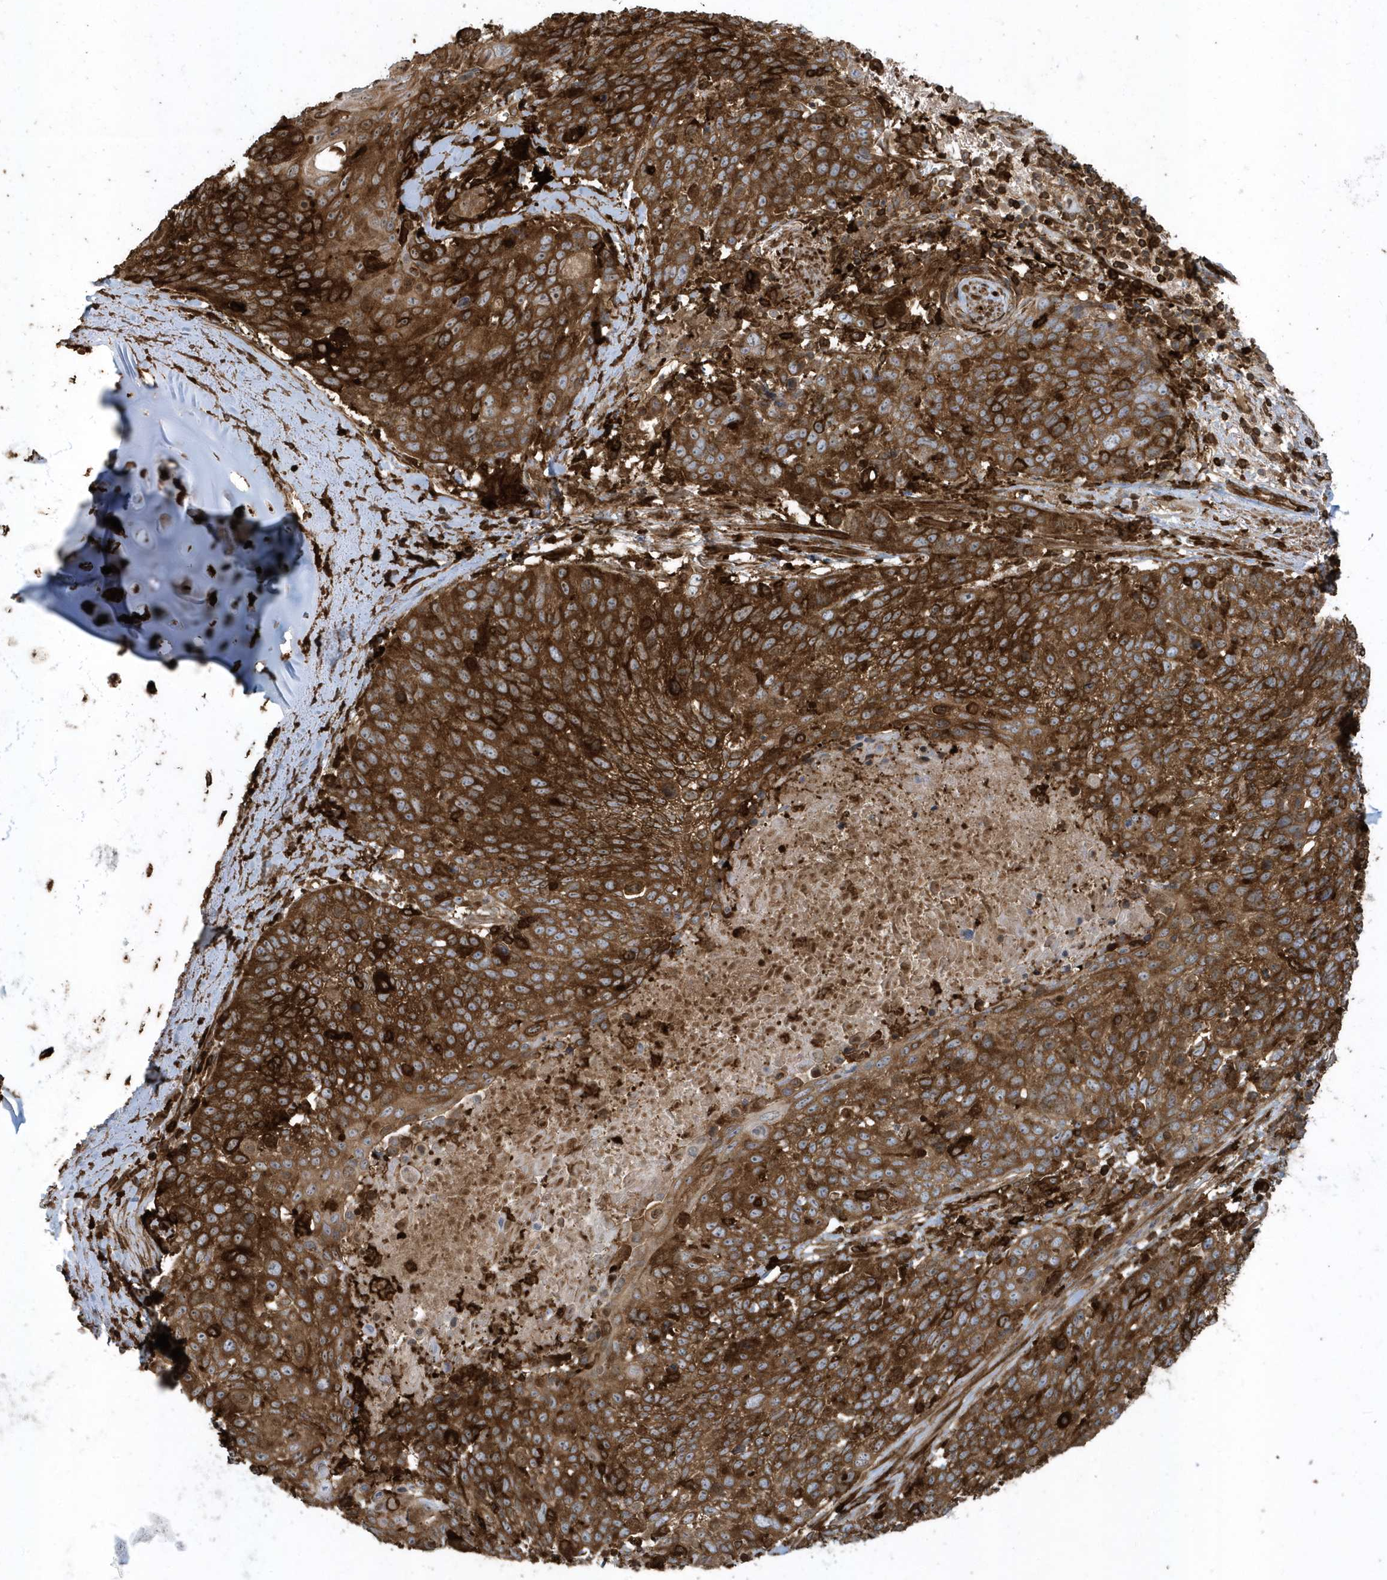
{"staining": {"intensity": "strong", "quantity": ">75%", "location": "cytoplasmic/membranous"}, "tissue": "lung cancer", "cell_type": "Tumor cells", "image_type": "cancer", "snomed": [{"axis": "morphology", "description": "Squamous cell carcinoma, NOS"}, {"axis": "topography", "description": "Lung"}], "caption": "Immunohistochemical staining of lung cancer (squamous cell carcinoma) displays strong cytoplasmic/membranous protein expression in about >75% of tumor cells.", "gene": "CLCN6", "patient": {"sex": "male", "age": 66}}